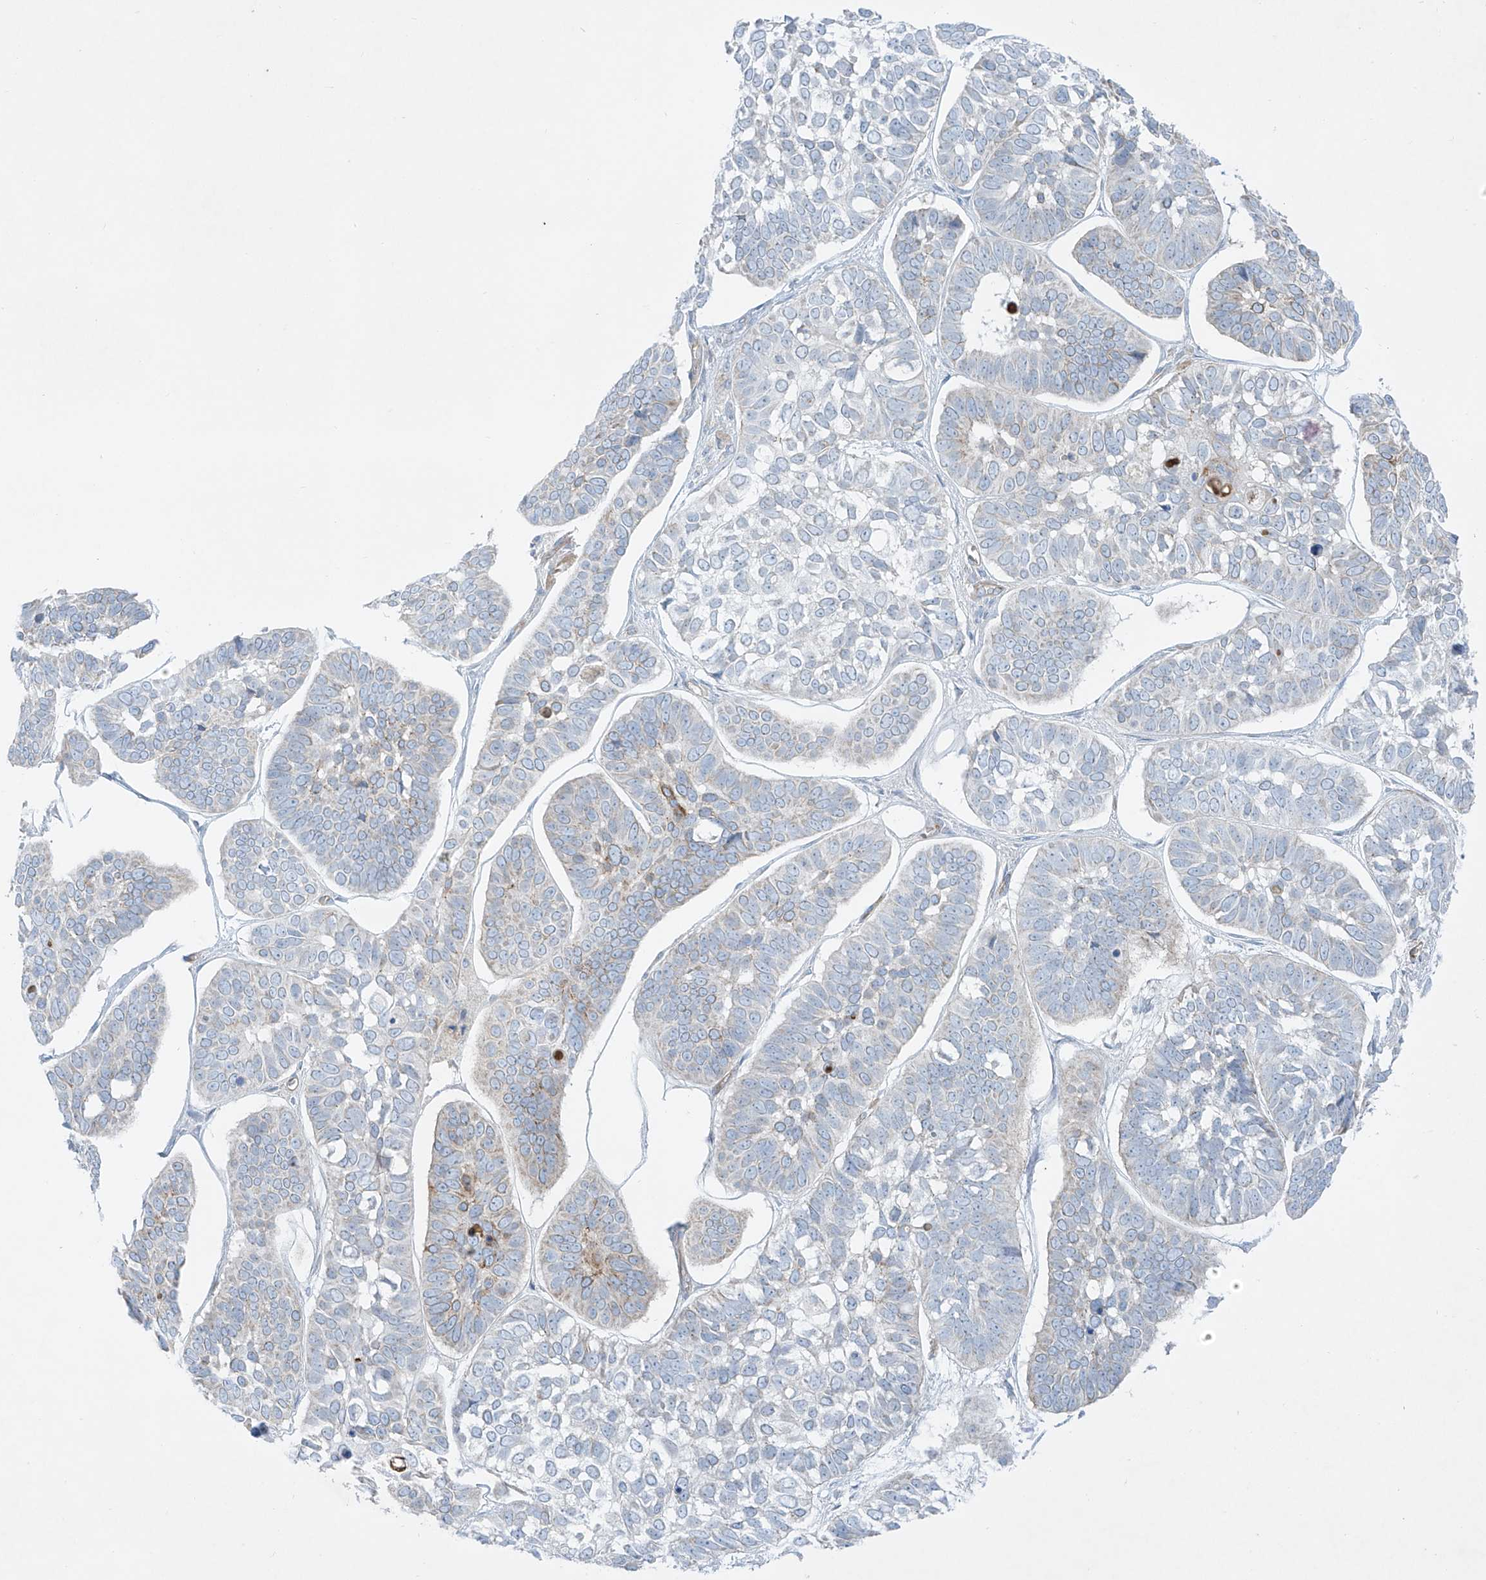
{"staining": {"intensity": "negative", "quantity": "none", "location": "none"}, "tissue": "skin cancer", "cell_type": "Tumor cells", "image_type": "cancer", "snomed": [{"axis": "morphology", "description": "Basal cell carcinoma"}, {"axis": "topography", "description": "Skin"}], "caption": "This histopathology image is of skin cancer stained with immunohistochemistry to label a protein in brown with the nuclei are counter-stained blue. There is no positivity in tumor cells.", "gene": "VAMP5", "patient": {"sex": "male", "age": 62}}